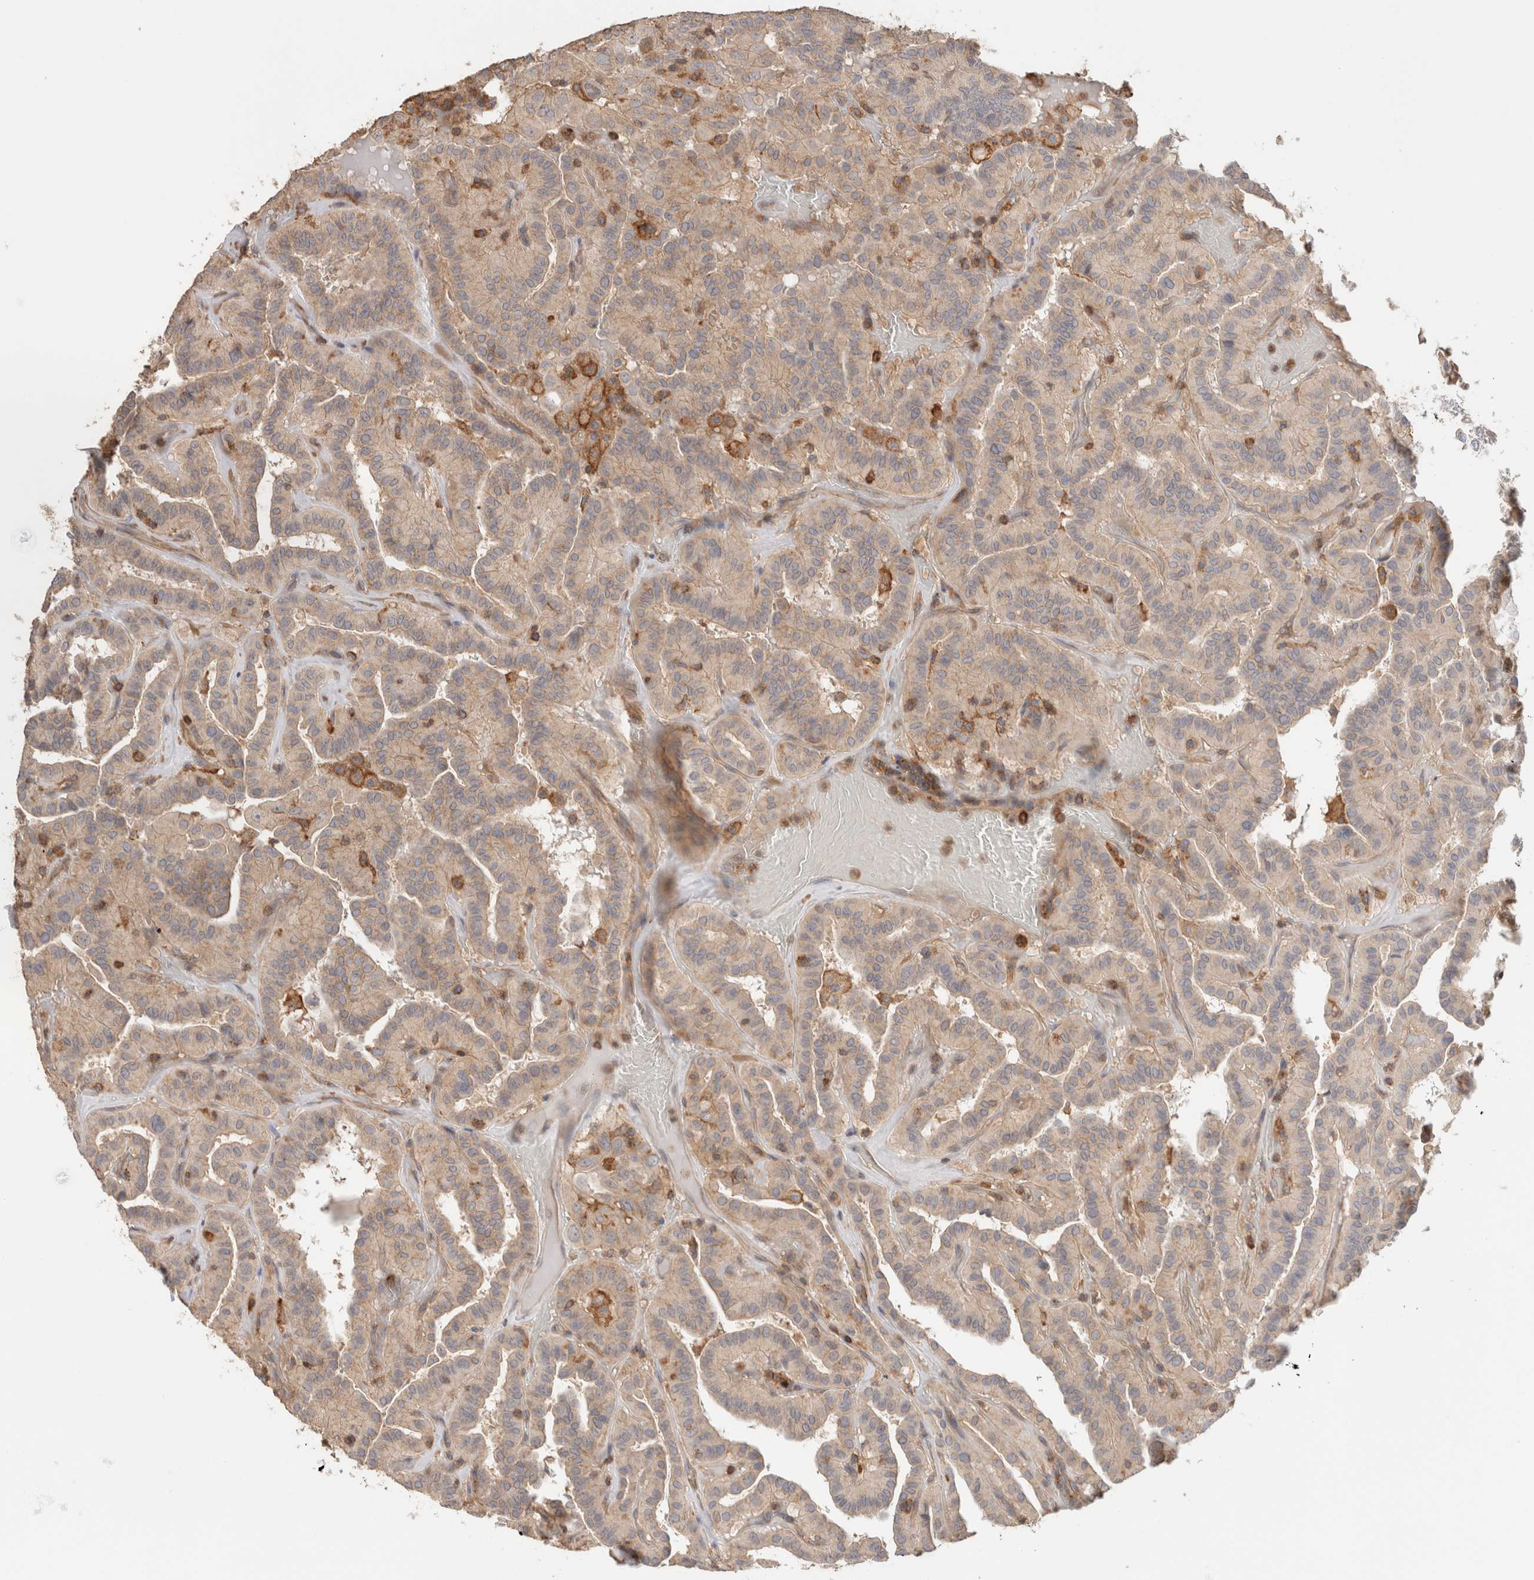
{"staining": {"intensity": "weak", "quantity": ">75%", "location": "cytoplasmic/membranous"}, "tissue": "thyroid cancer", "cell_type": "Tumor cells", "image_type": "cancer", "snomed": [{"axis": "morphology", "description": "Papillary adenocarcinoma, NOS"}, {"axis": "topography", "description": "Thyroid gland"}], "caption": "Thyroid cancer tissue demonstrates weak cytoplasmic/membranous staining in about >75% of tumor cells, visualized by immunohistochemistry.", "gene": "CFAP418", "patient": {"sex": "male", "age": 77}}